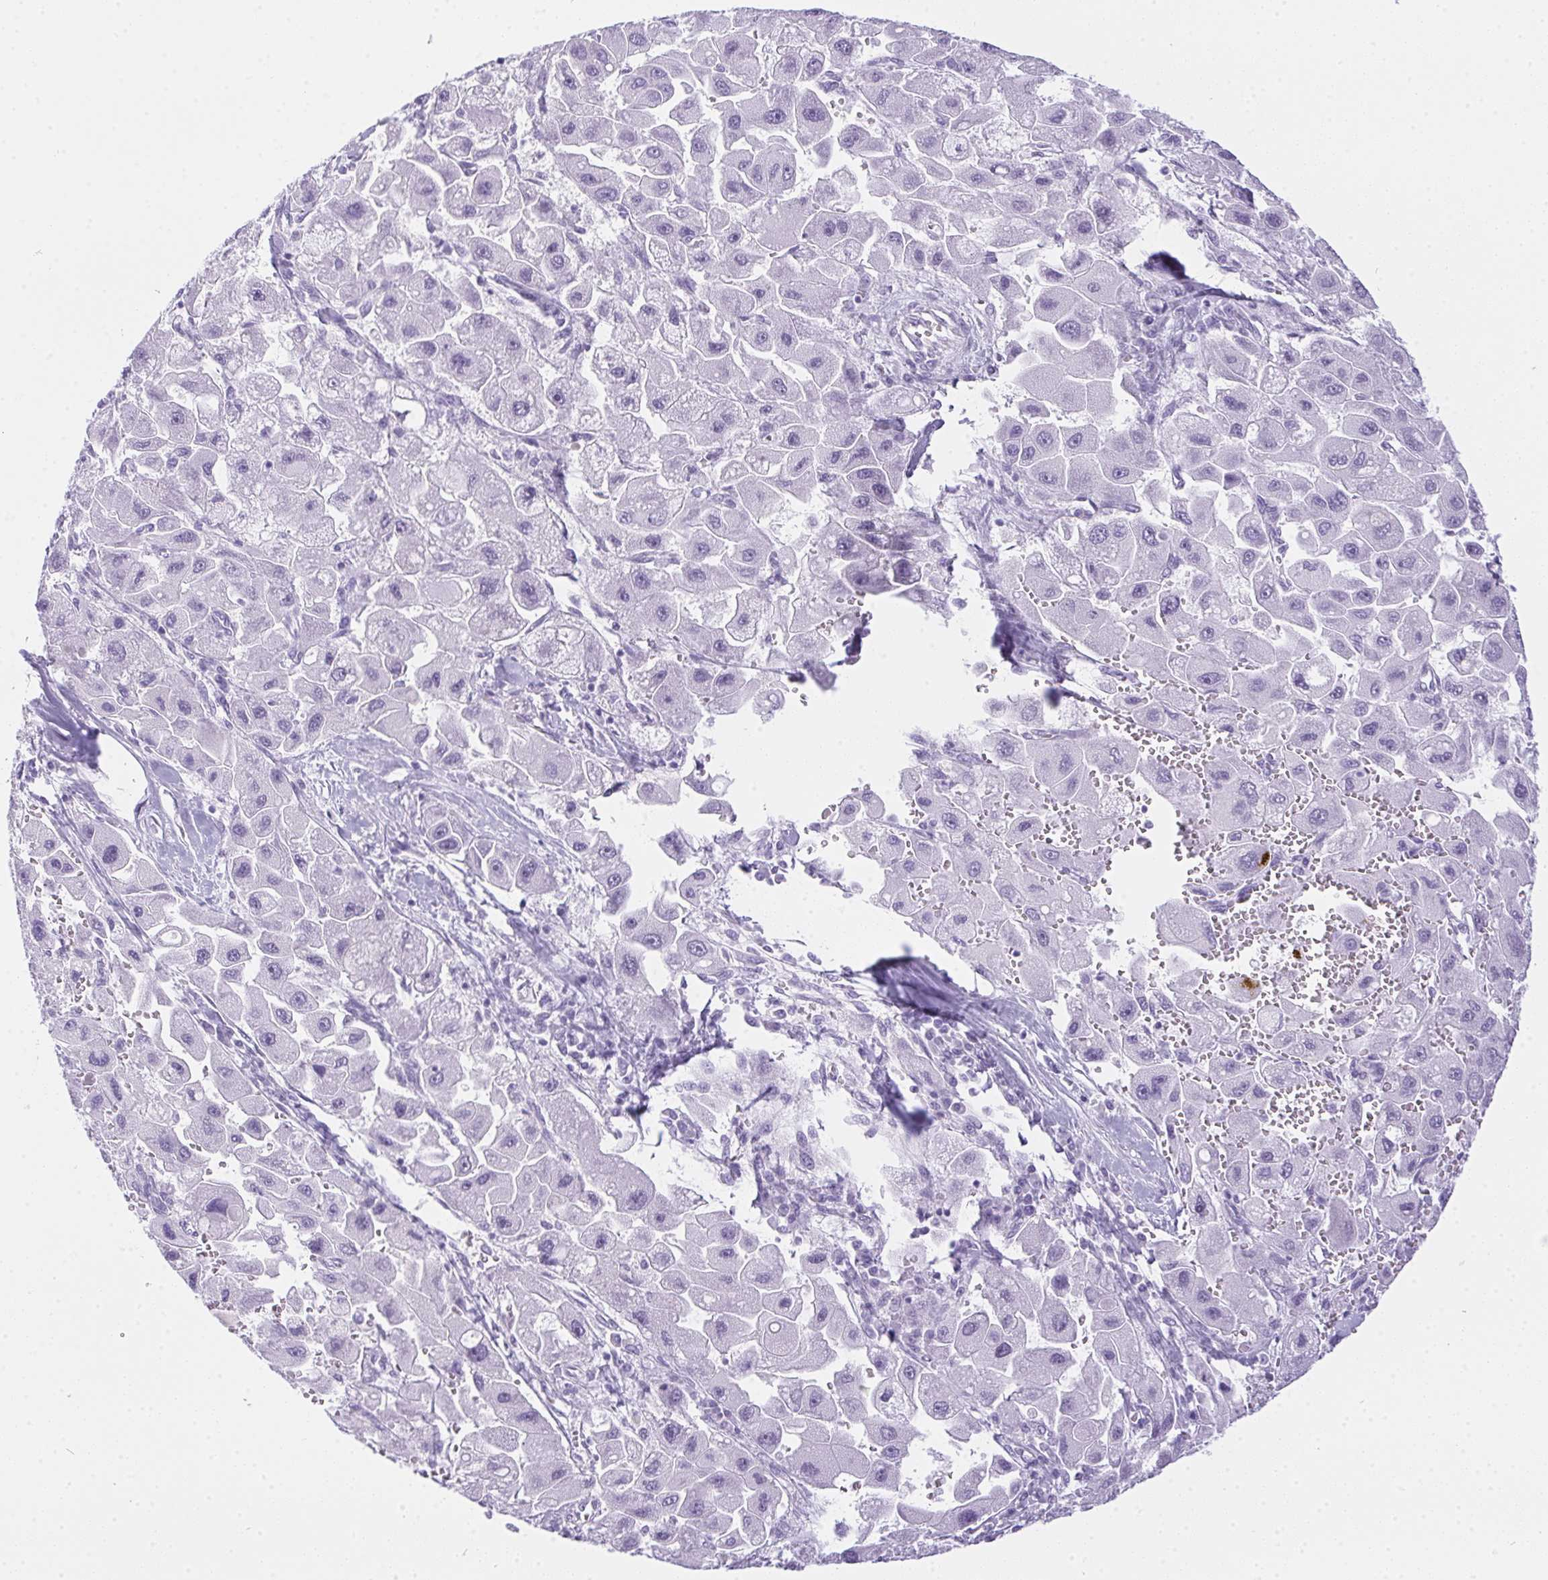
{"staining": {"intensity": "negative", "quantity": "none", "location": "none"}, "tissue": "liver cancer", "cell_type": "Tumor cells", "image_type": "cancer", "snomed": [{"axis": "morphology", "description": "Carcinoma, Hepatocellular, NOS"}, {"axis": "topography", "description": "Liver"}], "caption": "Protein analysis of liver hepatocellular carcinoma displays no significant positivity in tumor cells.", "gene": "SPACA5B", "patient": {"sex": "male", "age": 24}}